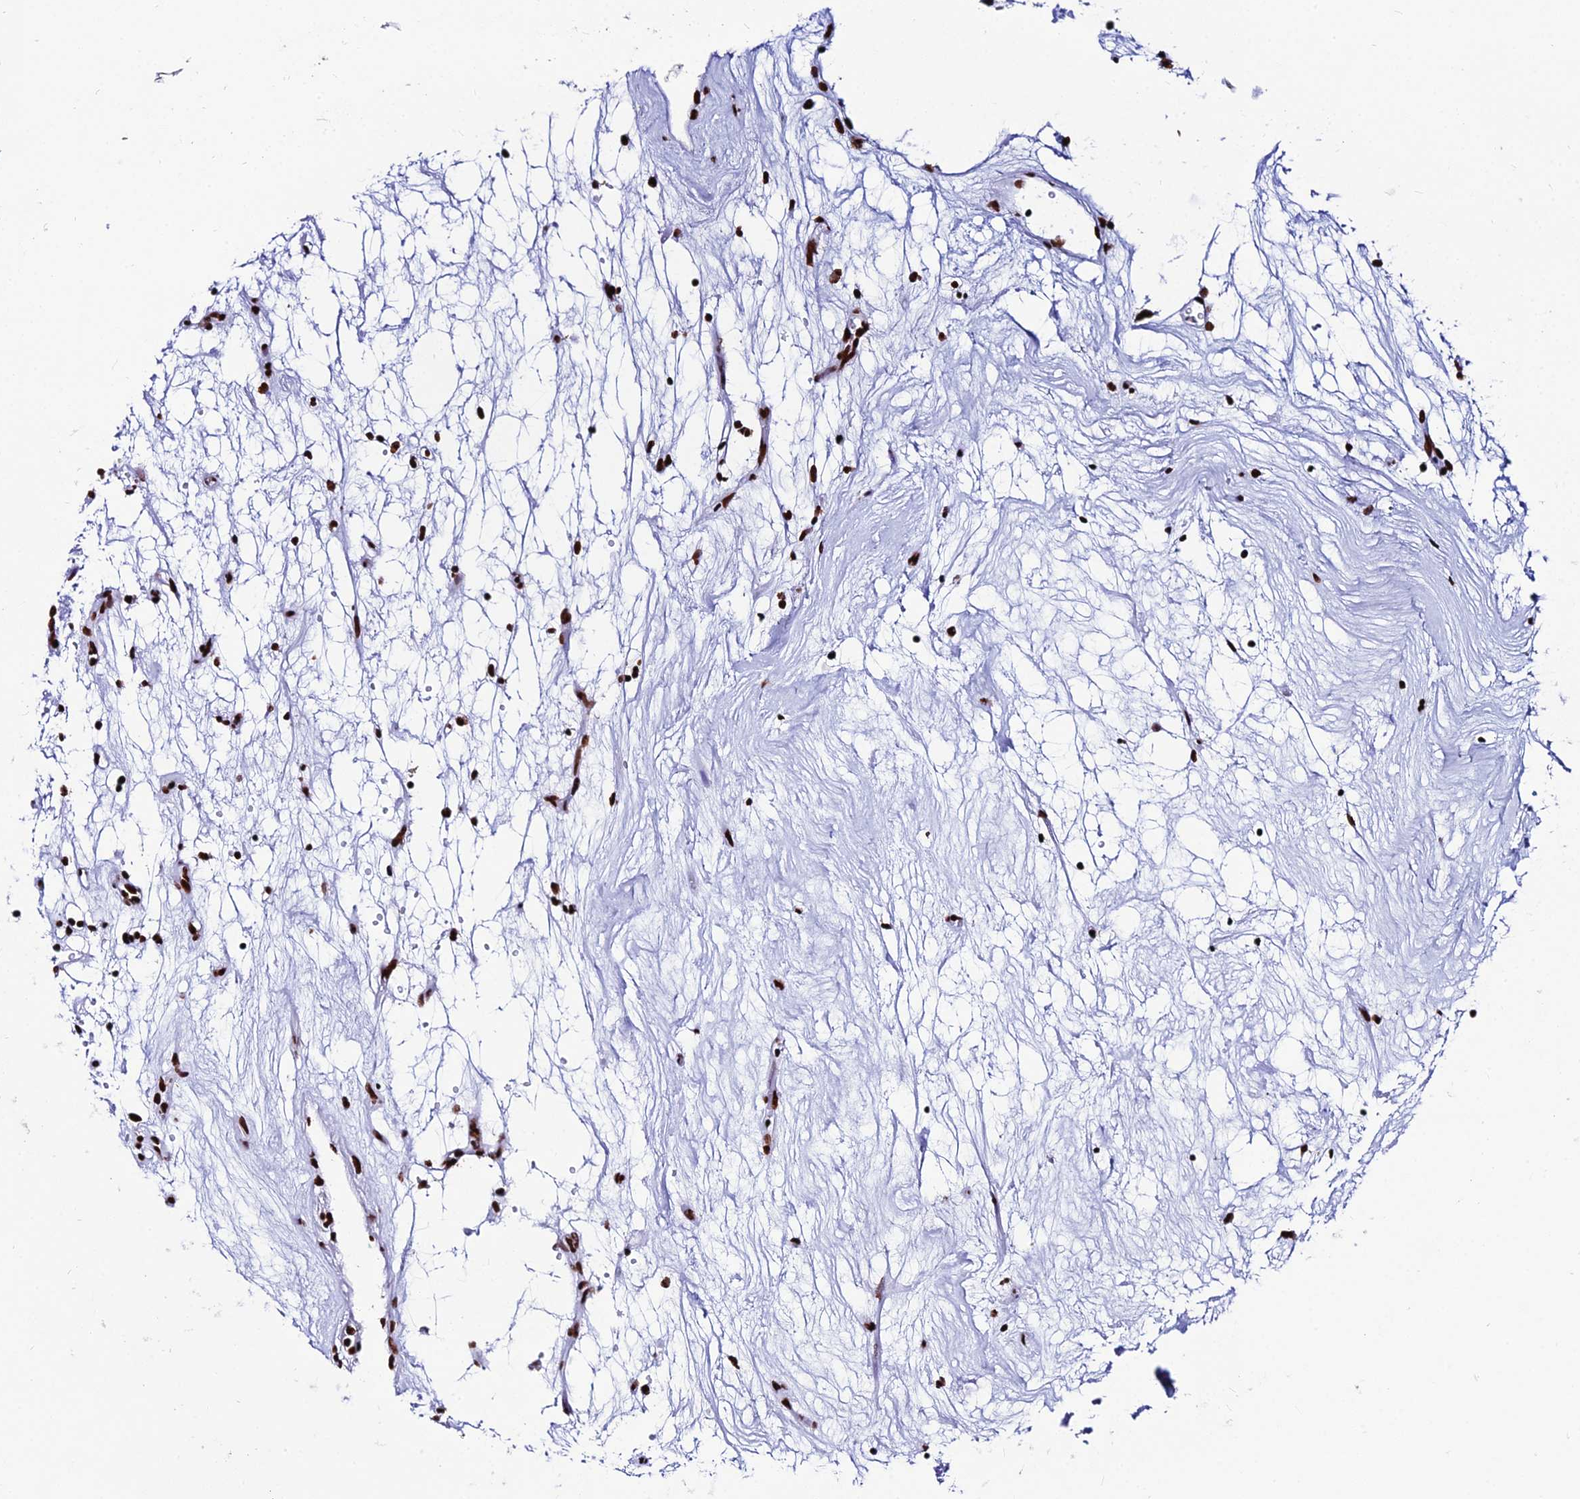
{"staining": {"intensity": "strong", "quantity": ">75%", "location": "nuclear"}, "tissue": "renal cancer", "cell_type": "Tumor cells", "image_type": "cancer", "snomed": [{"axis": "morphology", "description": "Adenocarcinoma, NOS"}, {"axis": "topography", "description": "Kidney"}], "caption": "A high-resolution micrograph shows immunohistochemistry (IHC) staining of adenocarcinoma (renal), which reveals strong nuclear positivity in about >75% of tumor cells.", "gene": "HNRNPH1", "patient": {"sex": "female", "age": 57}}